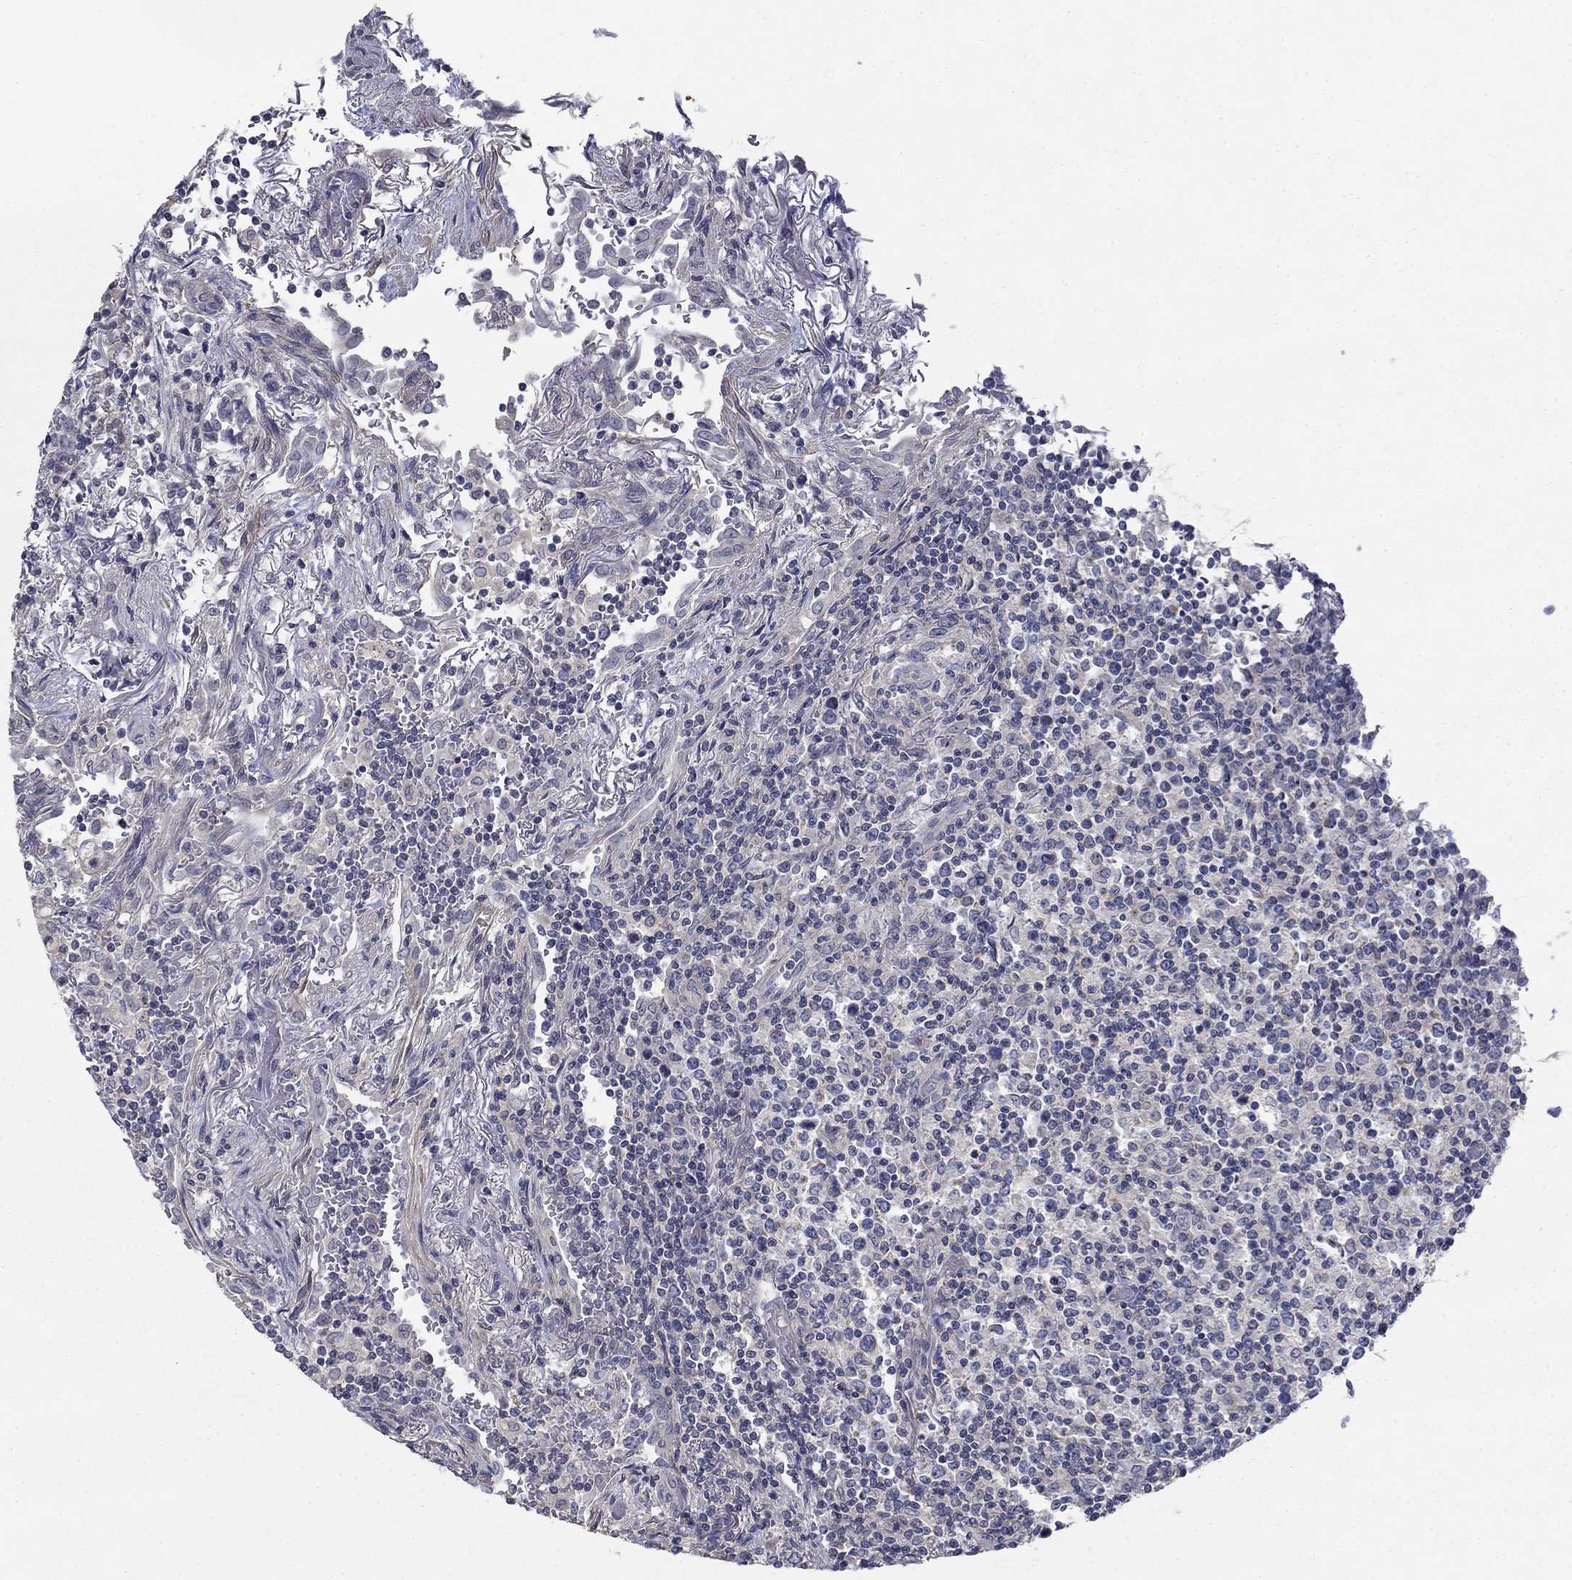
{"staining": {"intensity": "negative", "quantity": "none", "location": "none"}, "tissue": "lymphoma", "cell_type": "Tumor cells", "image_type": "cancer", "snomed": [{"axis": "morphology", "description": "Malignant lymphoma, non-Hodgkin's type, High grade"}, {"axis": "topography", "description": "Lung"}], "caption": "IHC photomicrograph of lymphoma stained for a protein (brown), which displays no expression in tumor cells.", "gene": "GRK7", "patient": {"sex": "male", "age": 79}}